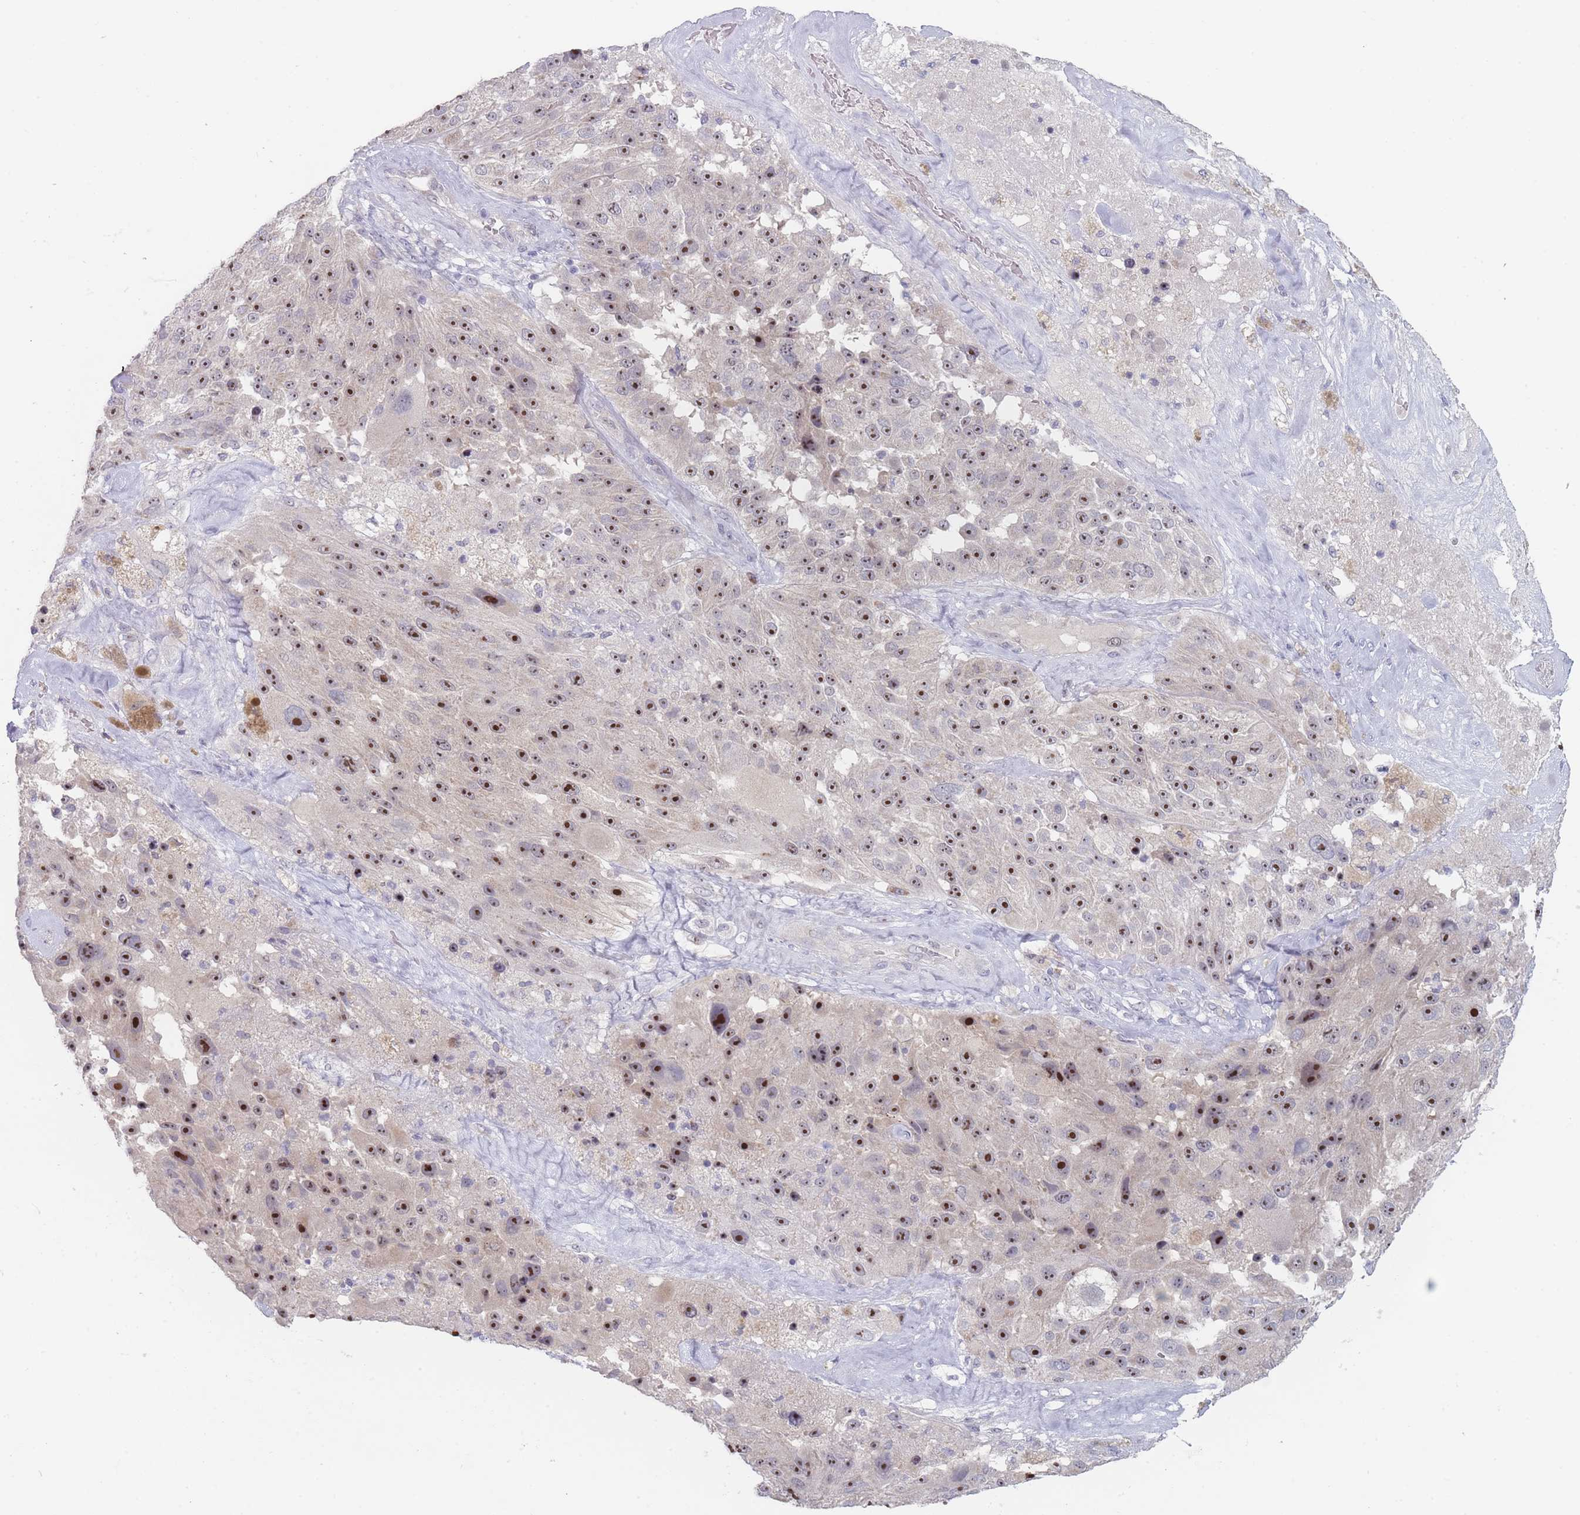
{"staining": {"intensity": "strong", "quantity": ">75%", "location": "nuclear"}, "tissue": "melanoma", "cell_type": "Tumor cells", "image_type": "cancer", "snomed": [{"axis": "morphology", "description": "Malignant melanoma, Metastatic site"}, {"axis": "topography", "description": "Lymph node"}], "caption": "Protein expression analysis of malignant melanoma (metastatic site) shows strong nuclear positivity in approximately >75% of tumor cells.", "gene": "RNF8", "patient": {"sex": "male", "age": 62}}